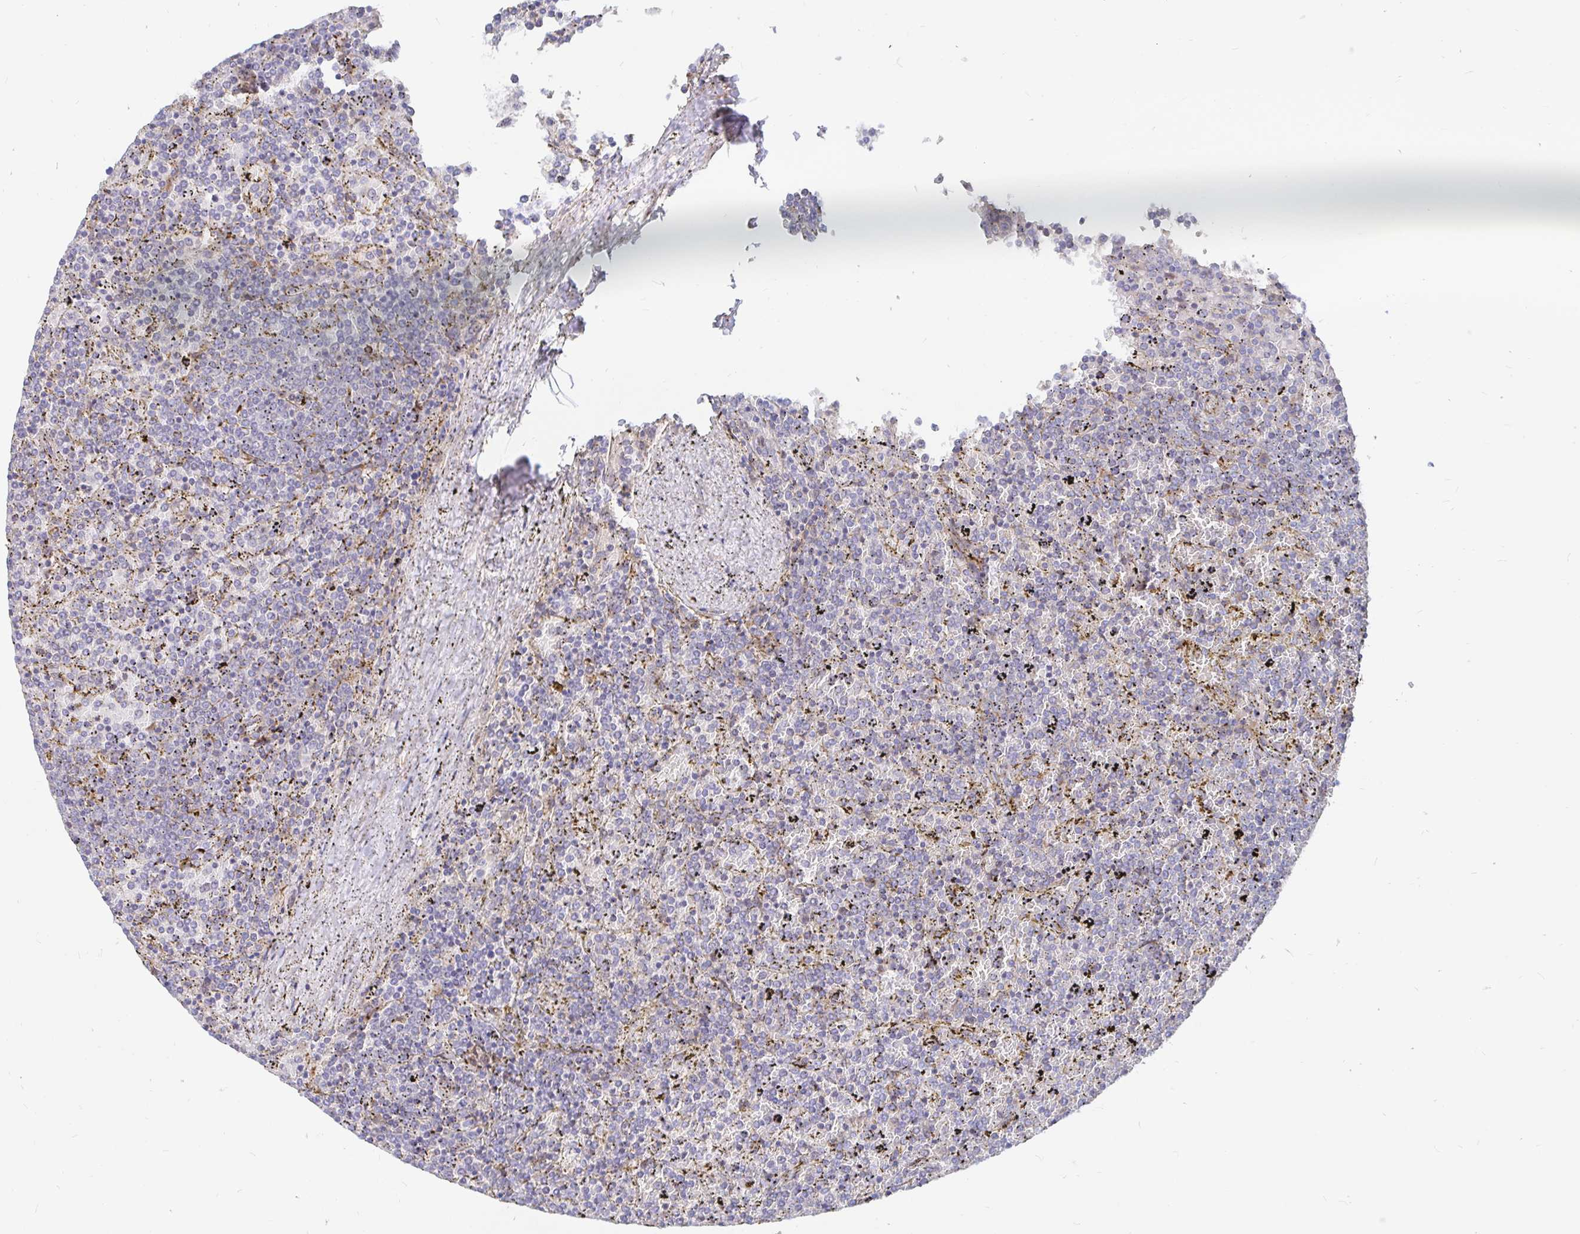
{"staining": {"intensity": "negative", "quantity": "none", "location": "none"}, "tissue": "lymphoma", "cell_type": "Tumor cells", "image_type": "cancer", "snomed": [{"axis": "morphology", "description": "Malignant lymphoma, non-Hodgkin's type, Low grade"}, {"axis": "topography", "description": "Spleen"}], "caption": "A high-resolution photomicrograph shows IHC staining of malignant lymphoma, non-Hodgkin's type (low-grade), which displays no significant positivity in tumor cells.", "gene": "KCTD19", "patient": {"sex": "female", "age": 77}}